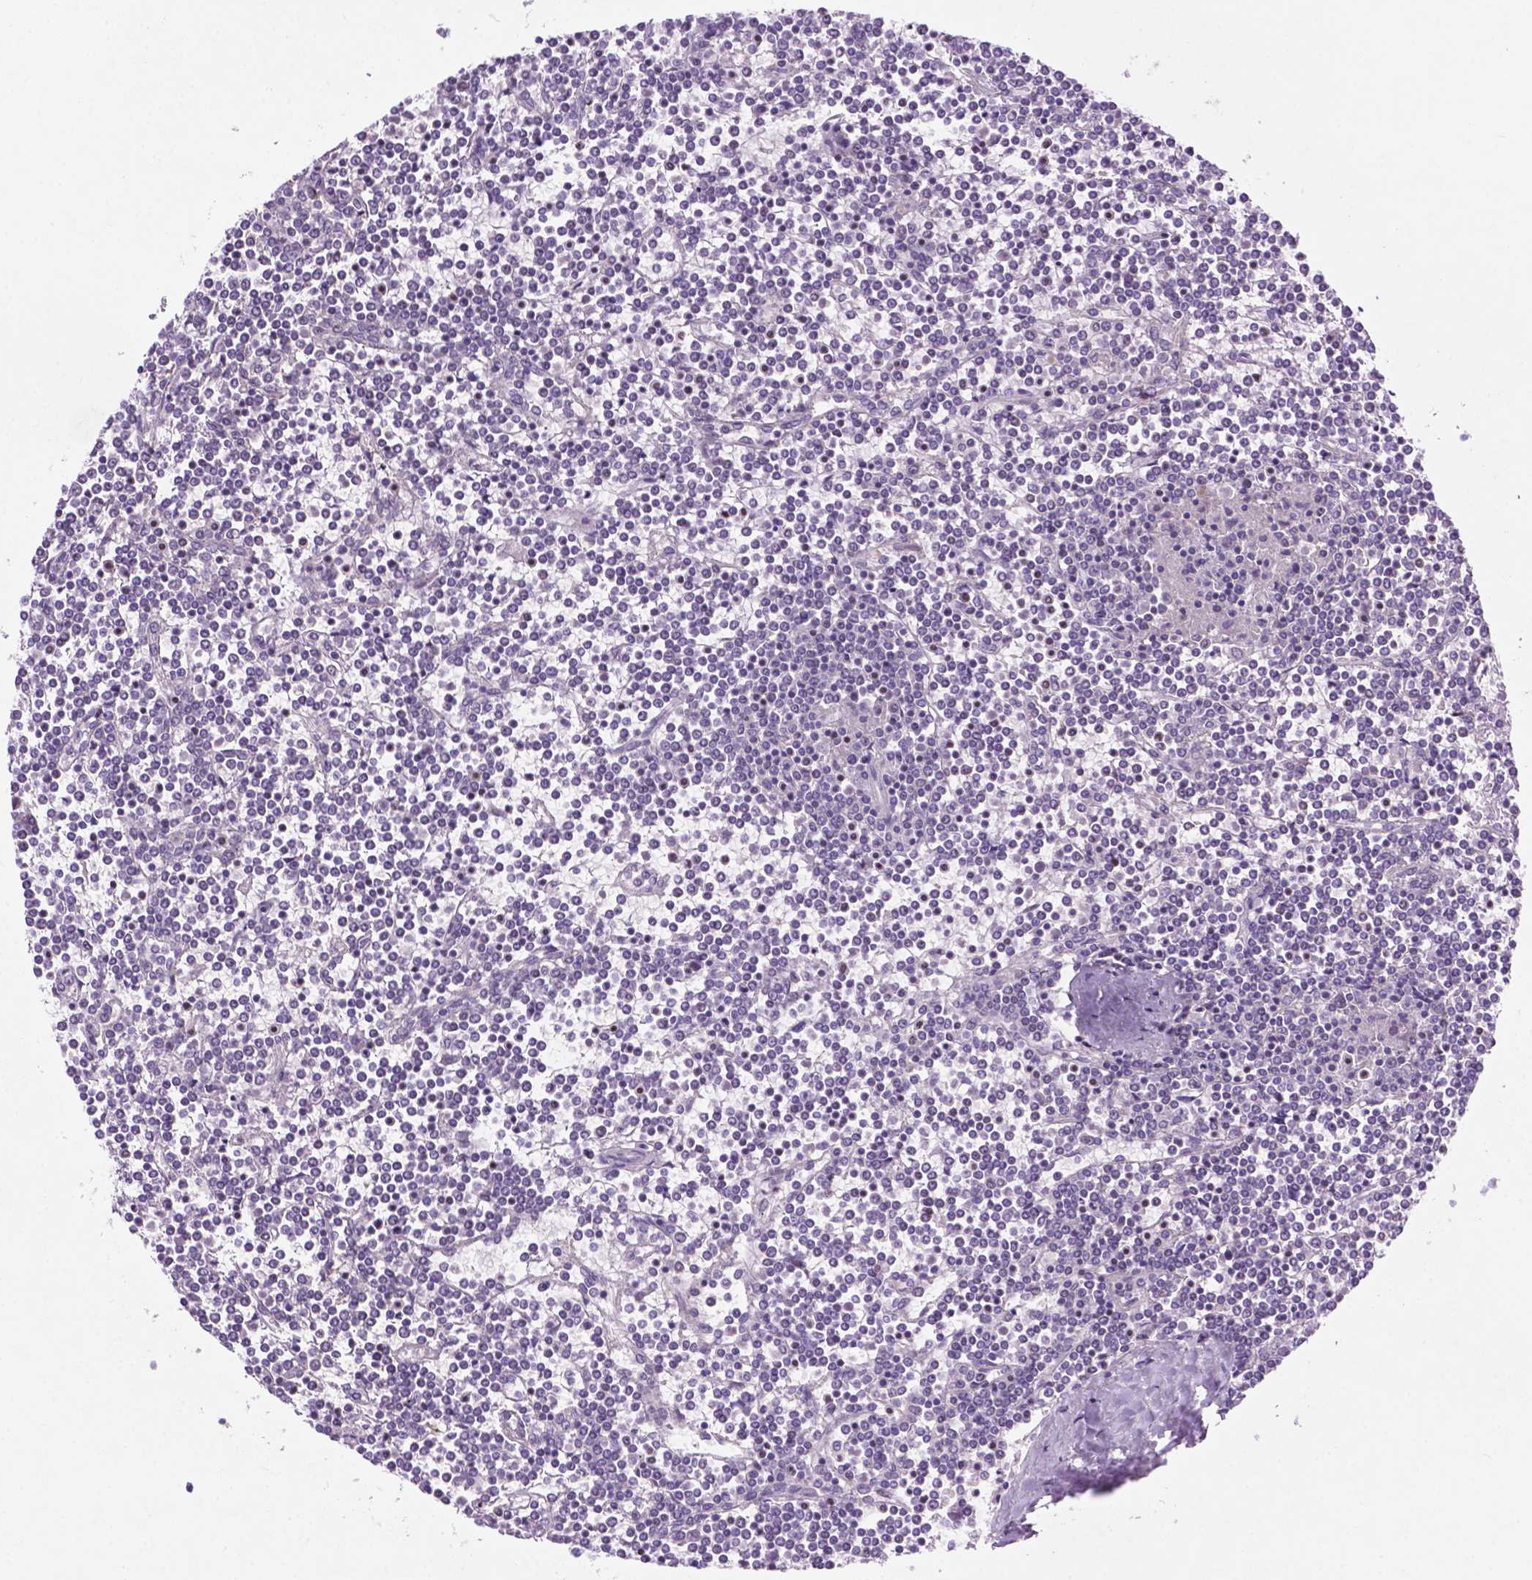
{"staining": {"intensity": "negative", "quantity": "none", "location": "none"}, "tissue": "lymphoma", "cell_type": "Tumor cells", "image_type": "cancer", "snomed": [{"axis": "morphology", "description": "Malignant lymphoma, non-Hodgkin's type, Low grade"}, {"axis": "topography", "description": "Spleen"}], "caption": "DAB (3,3'-diaminobenzidine) immunohistochemical staining of malignant lymphoma, non-Hodgkin's type (low-grade) displays no significant positivity in tumor cells.", "gene": "ASPG", "patient": {"sex": "female", "age": 19}}